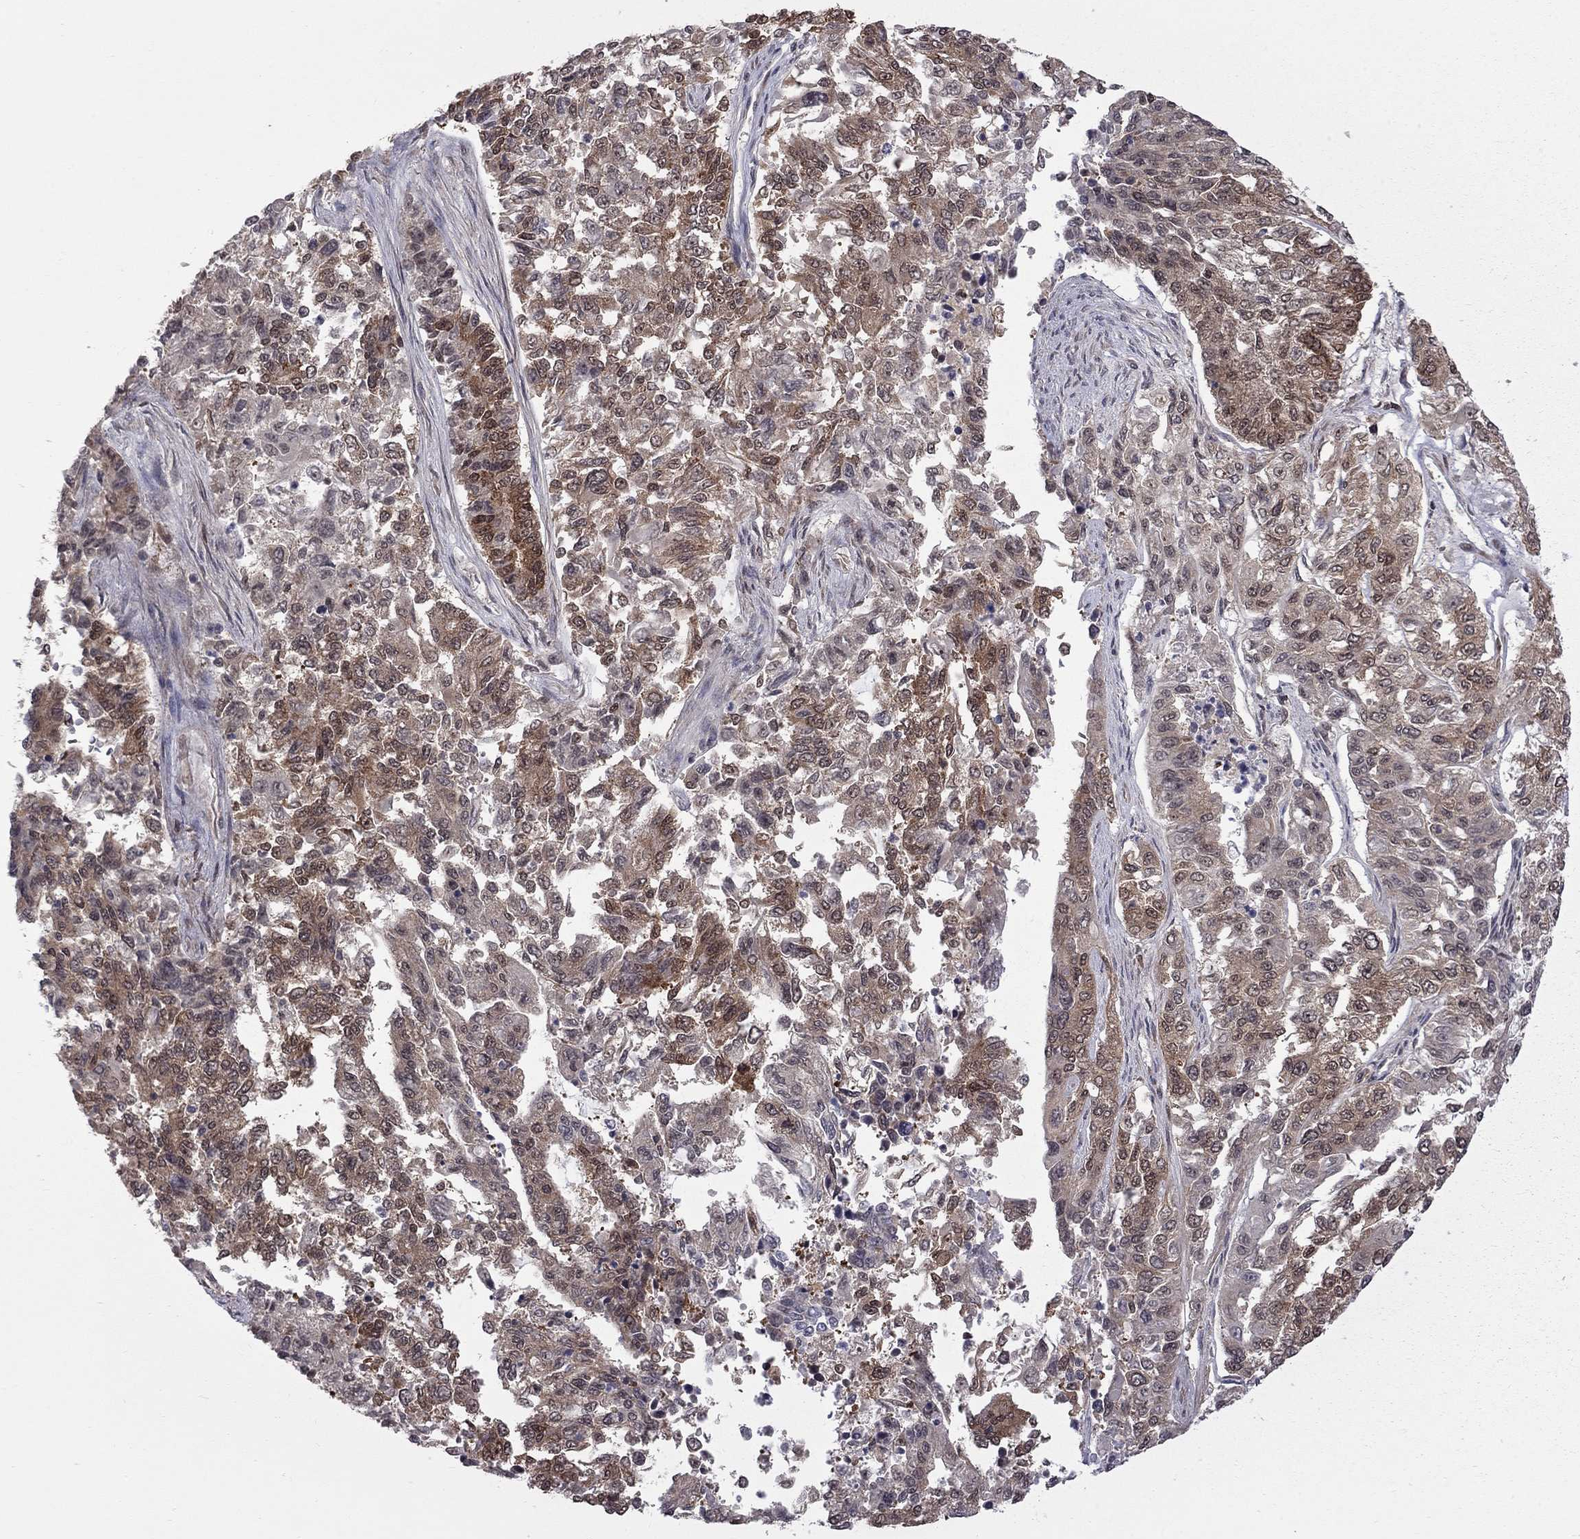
{"staining": {"intensity": "moderate", "quantity": "25%-75%", "location": "cytoplasmic/membranous"}, "tissue": "endometrial cancer", "cell_type": "Tumor cells", "image_type": "cancer", "snomed": [{"axis": "morphology", "description": "Adenocarcinoma, NOS"}, {"axis": "topography", "description": "Uterus"}], "caption": "Human endometrial adenocarcinoma stained with a protein marker reveals moderate staining in tumor cells.", "gene": "NAA50", "patient": {"sex": "female", "age": 59}}